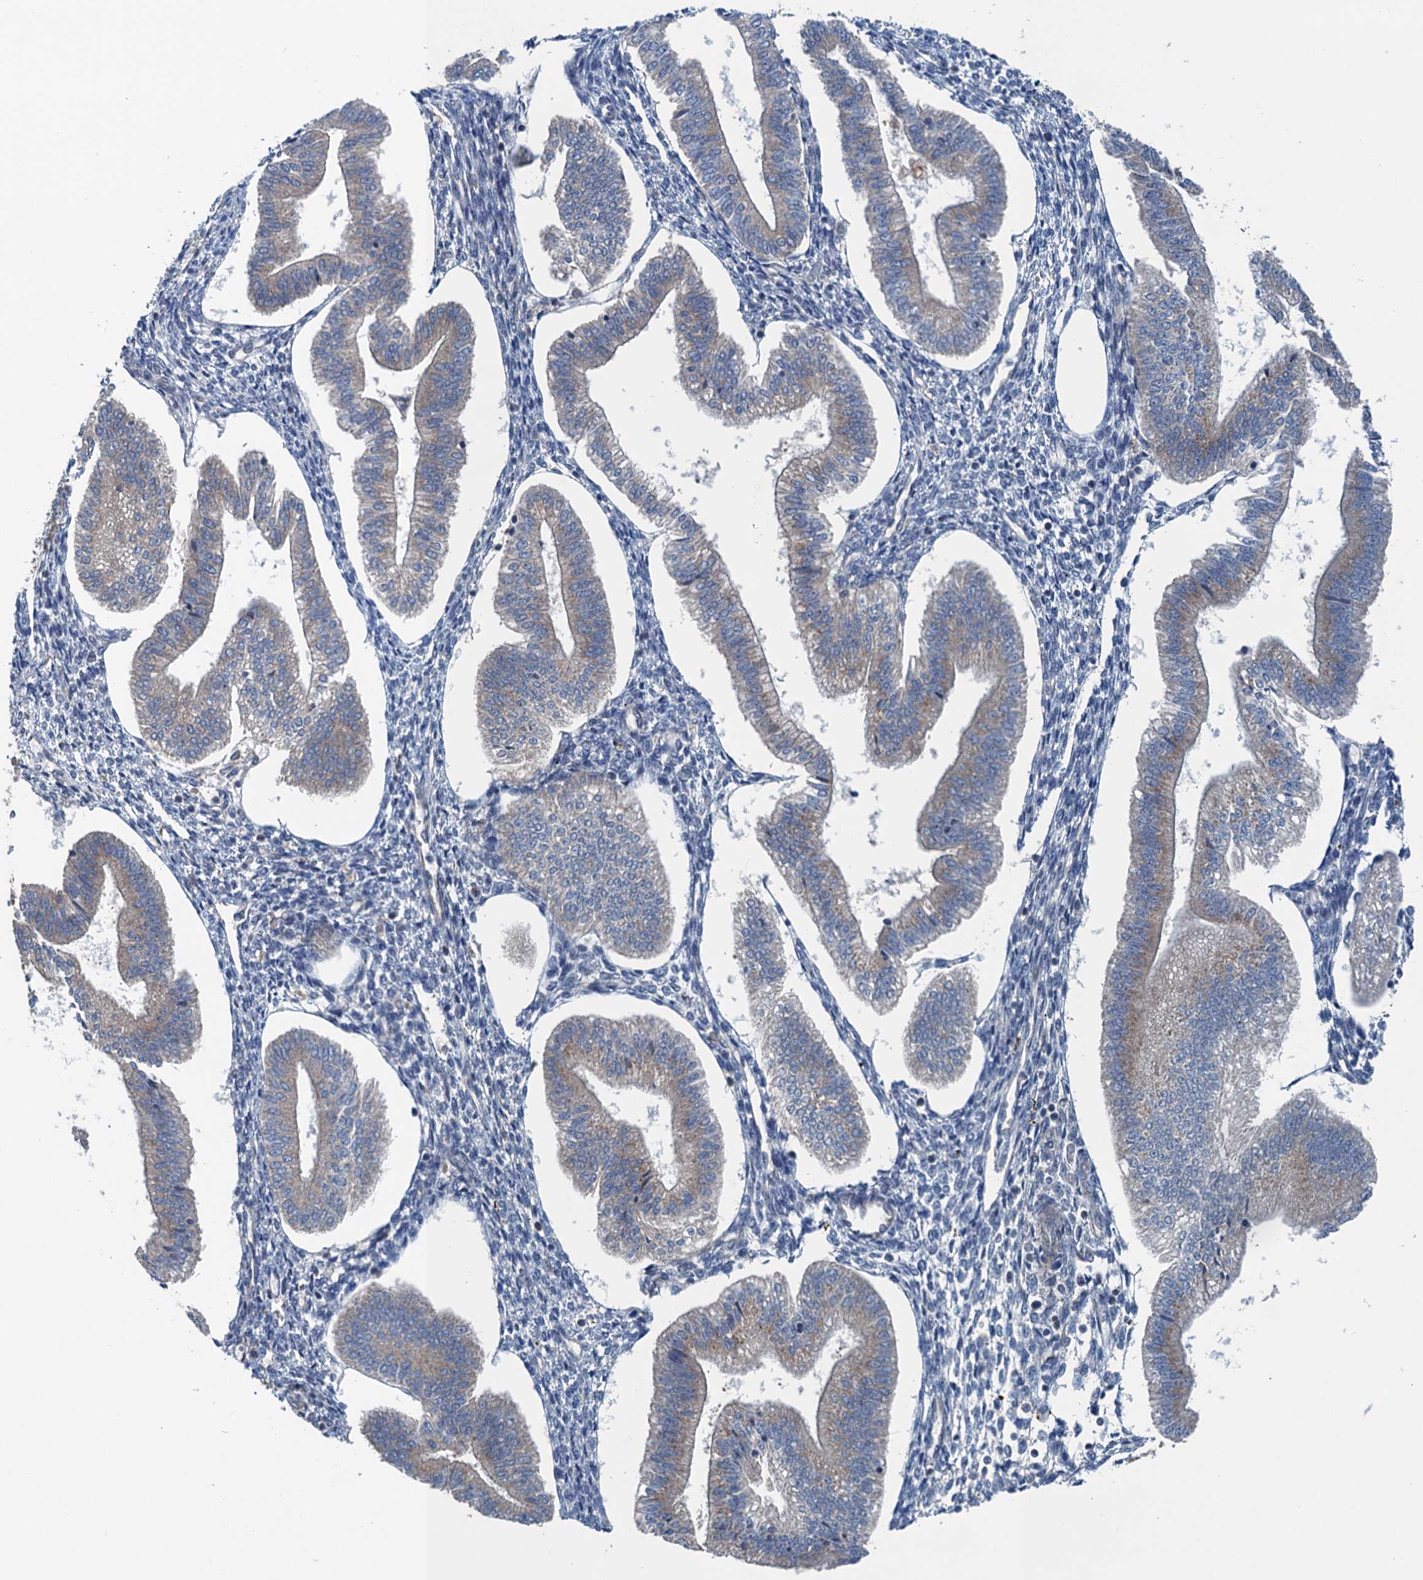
{"staining": {"intensity": "negative", "quantity": "none", "location": "none"}, "tissue": "endometrium", "cell_type": "Cells in endometrial stroma", "image_type": "normal", "snomed": [{"axis": "morphology", "description": "Normal tissue, NOS"}, {"axis": "topography", "description": "Endometrium"}], "caption": "An IHC photomicrograph of benign endometrium is shown. There is no staining in cells in endometrial stroma of endometrium.", "gene": "TRAPPC8", "patient": {"sex": "female", "age": 34}}